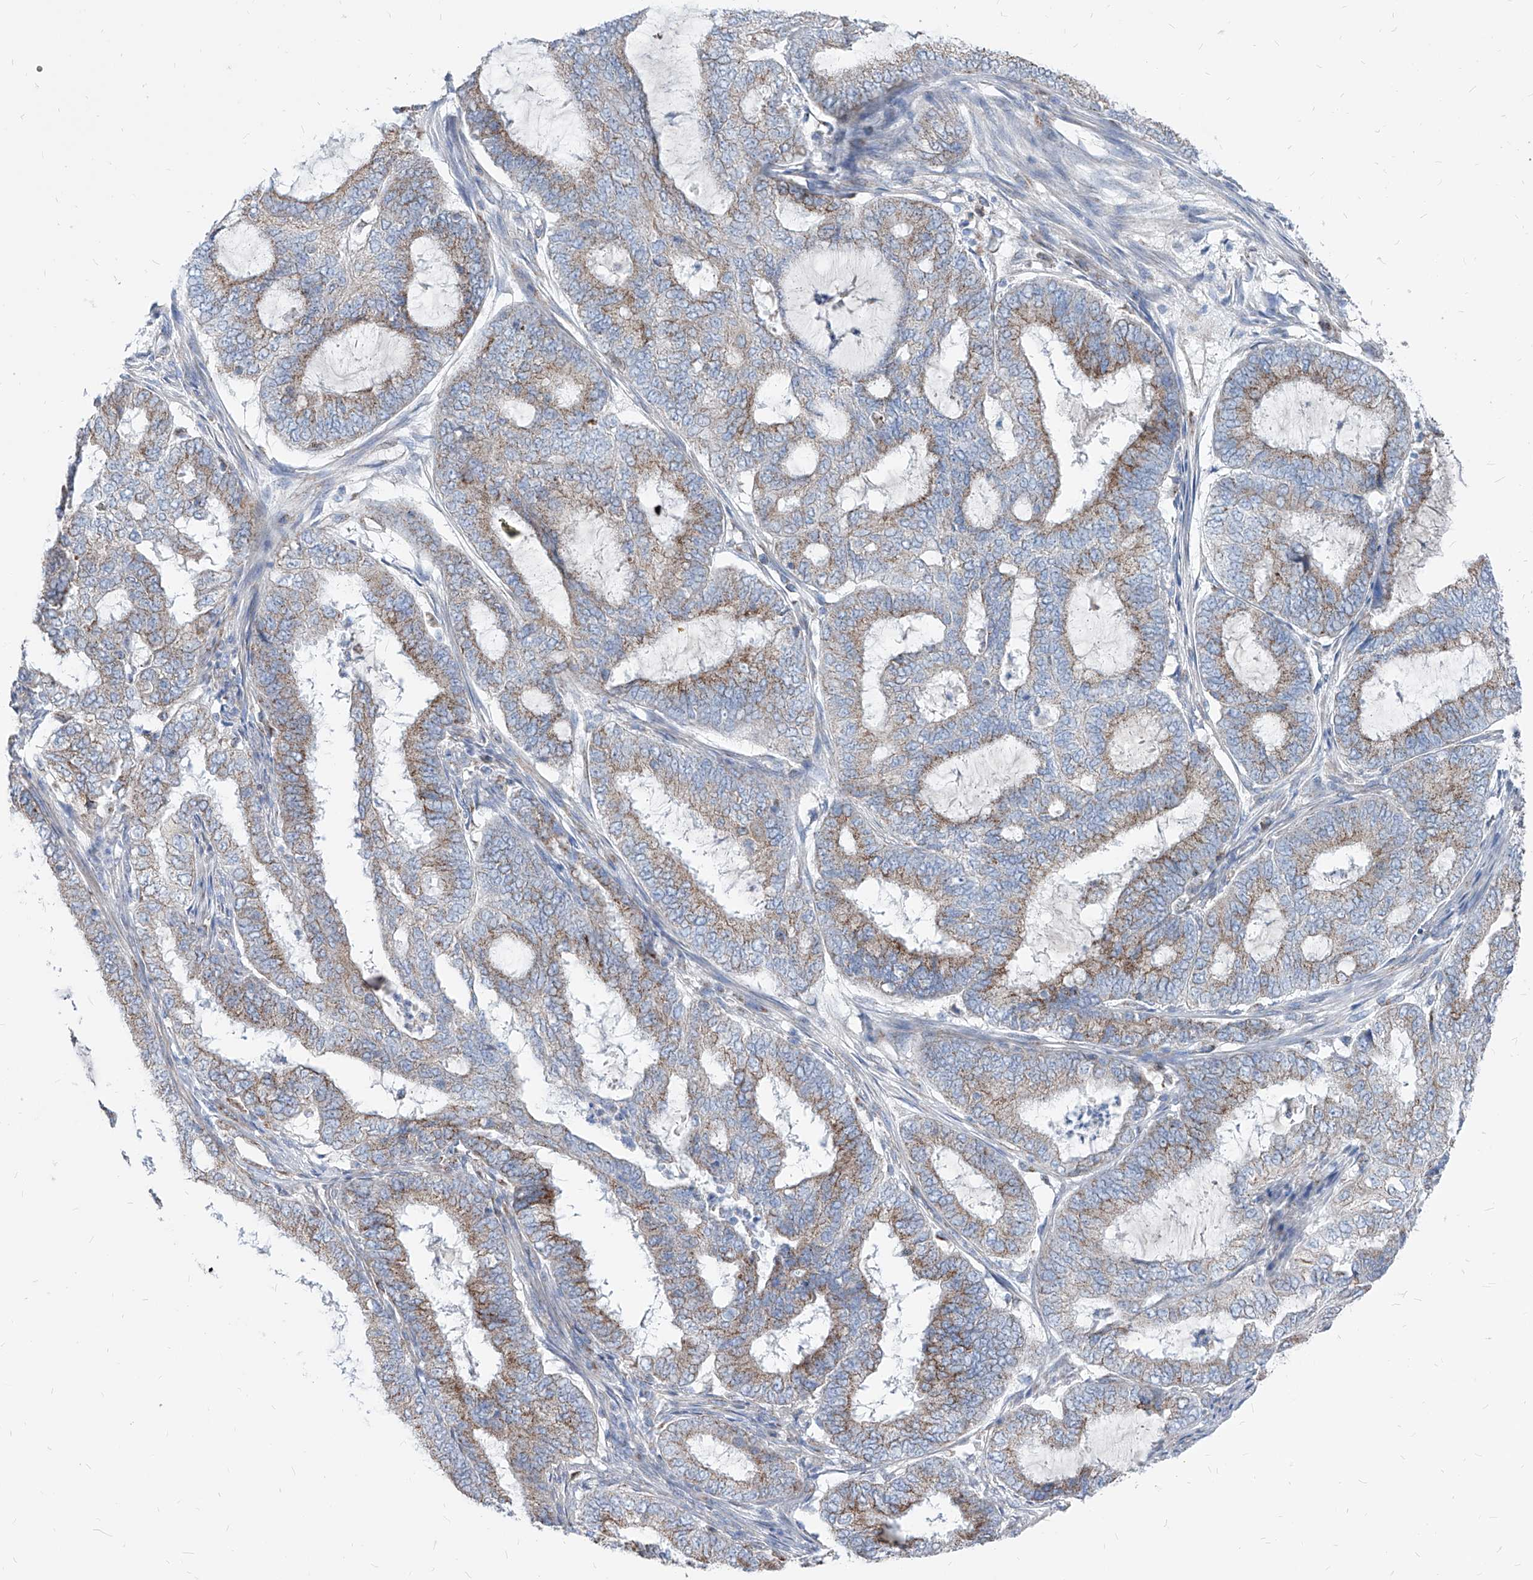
{"staining": {"intensity": "moderate", "quantity": "25%-75%", "location": "cytoplasmic/membranous"}, "tissue": "endometrial cancer", "cell_type": "Tumor cells", "image_type": "cancer", "snomed": [{"axis": "morphology", "description": "Adenocarcinoma, NOS"}, {"axis": "topography", "description": "Endometrium"}], "caption": "Immunohistochemical staining of endometrial cancer (adenocarcinoma) displays moderate cytoplasmic/membranous protein staining in about 25%-75% of tumor cells.", "gene": "AGPS", "patient": {"sex": "female", "age": 51}}